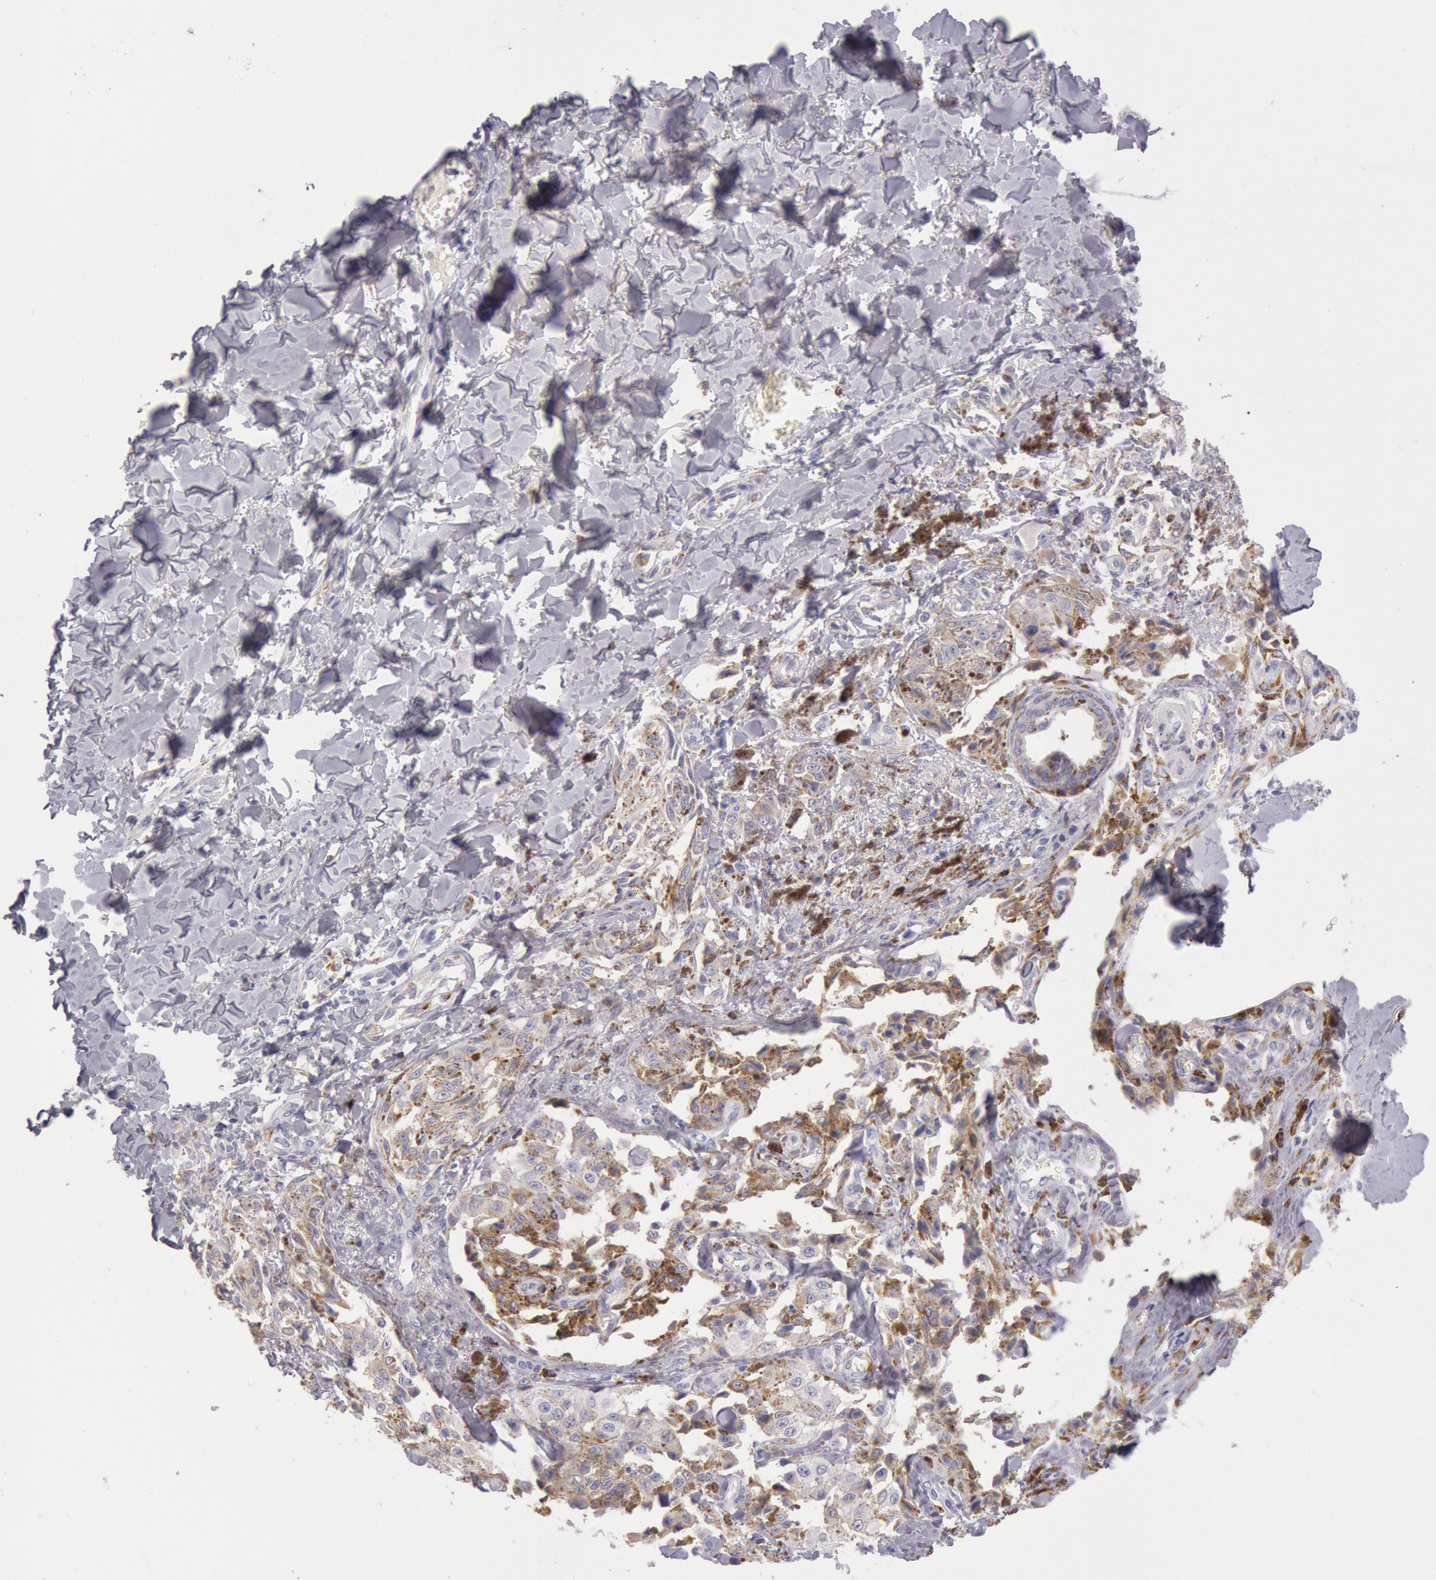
{"staining": {"intensity": "moderate", "quantity": ">75%", "location": "cytoplasmic/membranous"}, "tissue": "melanoma", "cell_type": "Tumor cells", "image_type": "cancer", "snomed": [{"axis": "morphology", "description": "Malignant melanoma, NOS"}, {"axis": "topography", "description": "Skin"}], "caption": "Immunohistochemistry (IHC) (DAB (3,3'-diaminobenzidine)) staining of melanoma shows moderate cytoplasmic/membranous protein staining in about >75% of tumor cells.", "gene": "CIDEB", "patient": {"sex": "female", "age": 82}}